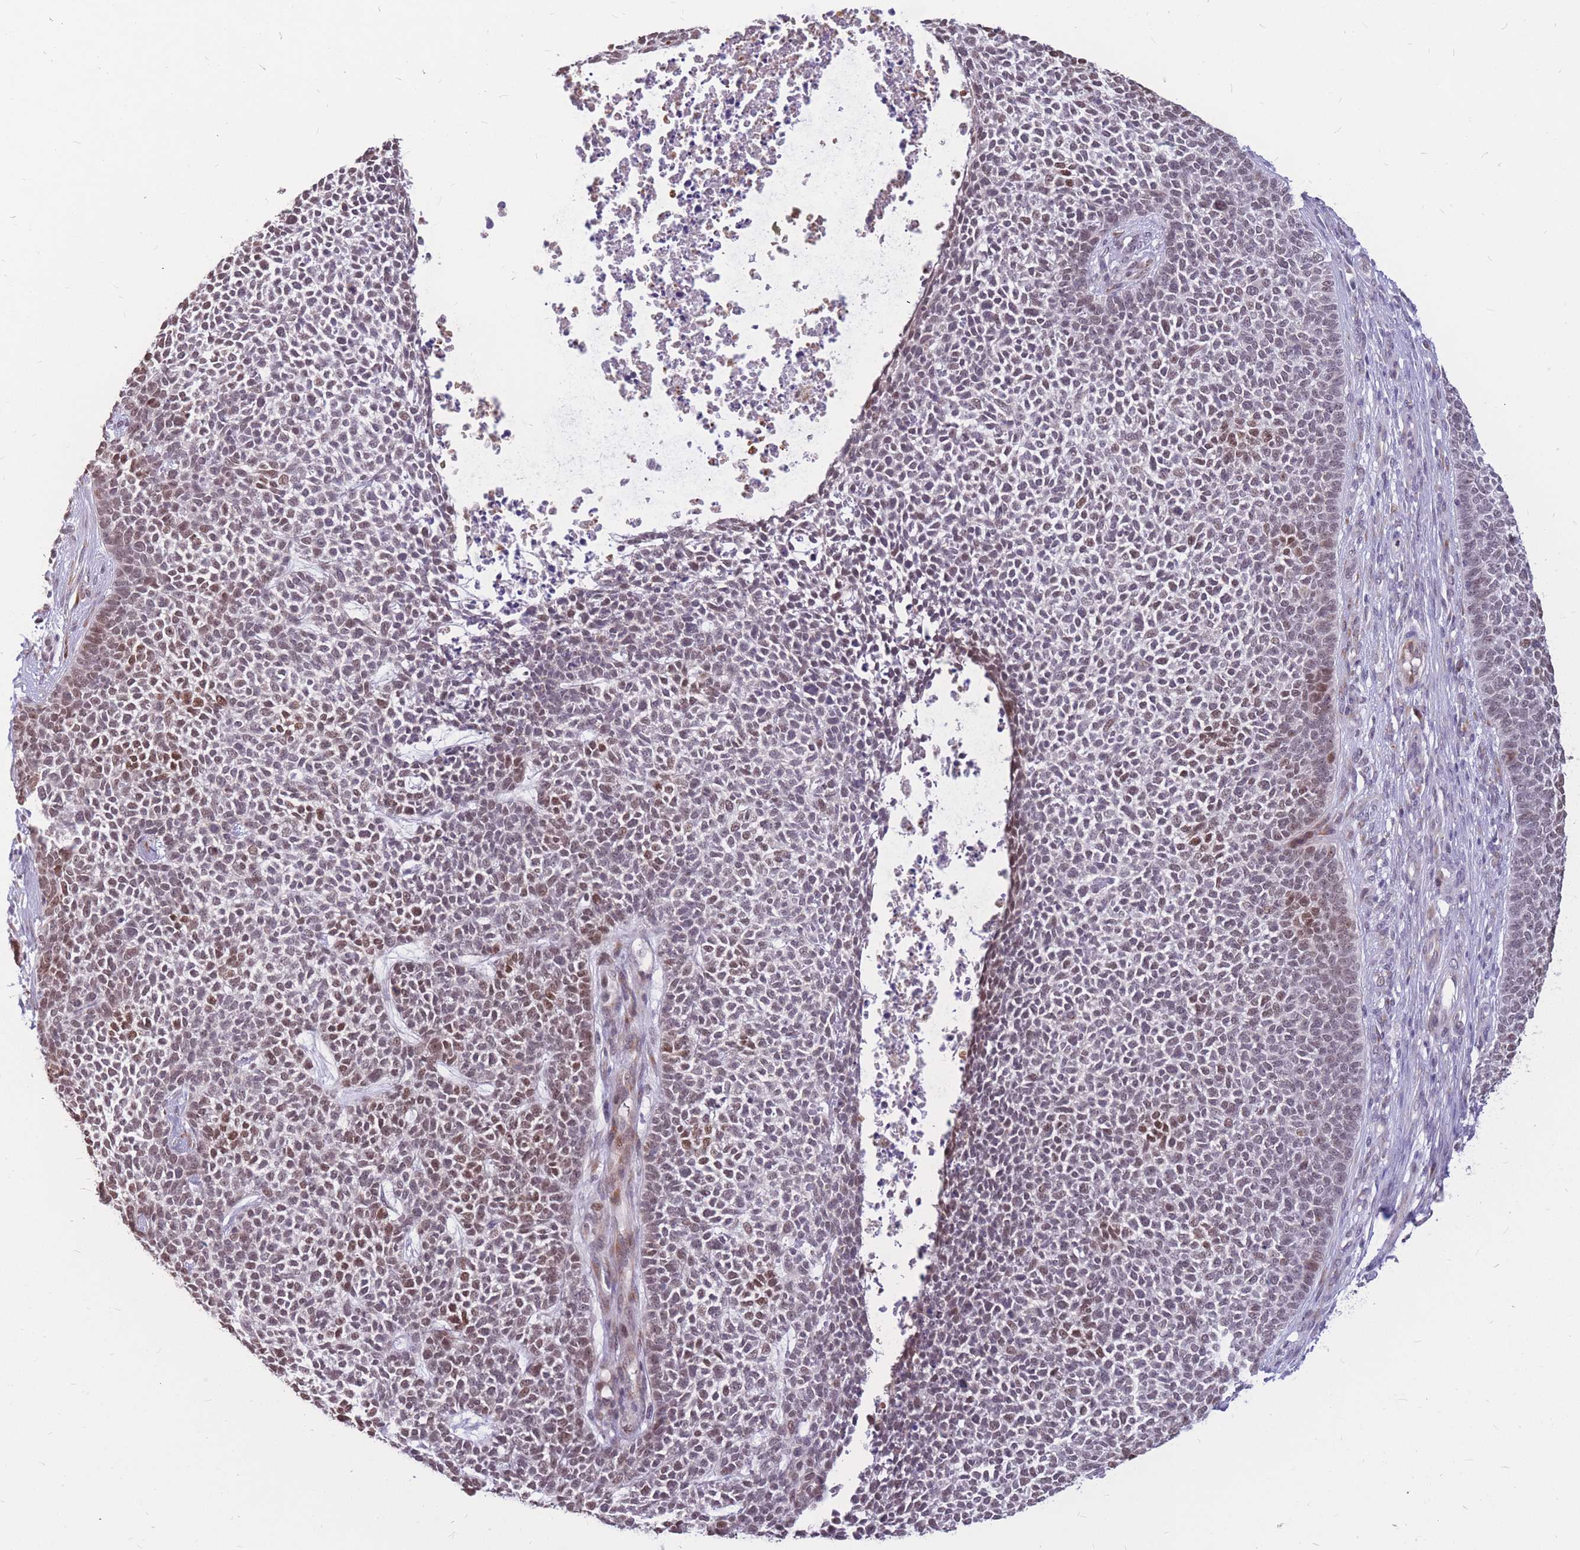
{"staining": {"intensity": "moderate", "quantity": "25%-75%", "location": "nuclear"}, "tissue": "skin cancer", "cell_type": "Tumor cells", "image_type": "cancer", "snomed": [{"axis": "morphology", "description": "Basal cell carcinoma"}, {"axis": "topography", "description": "Skin"}], "caption": "A histopathology image of human basal cell carcinoma (skin) stained for a protein displays moderate nuclear brown staining in tumor cells.", "gene": "ADD2", "patient": {"sex": "female", "age": 84}}